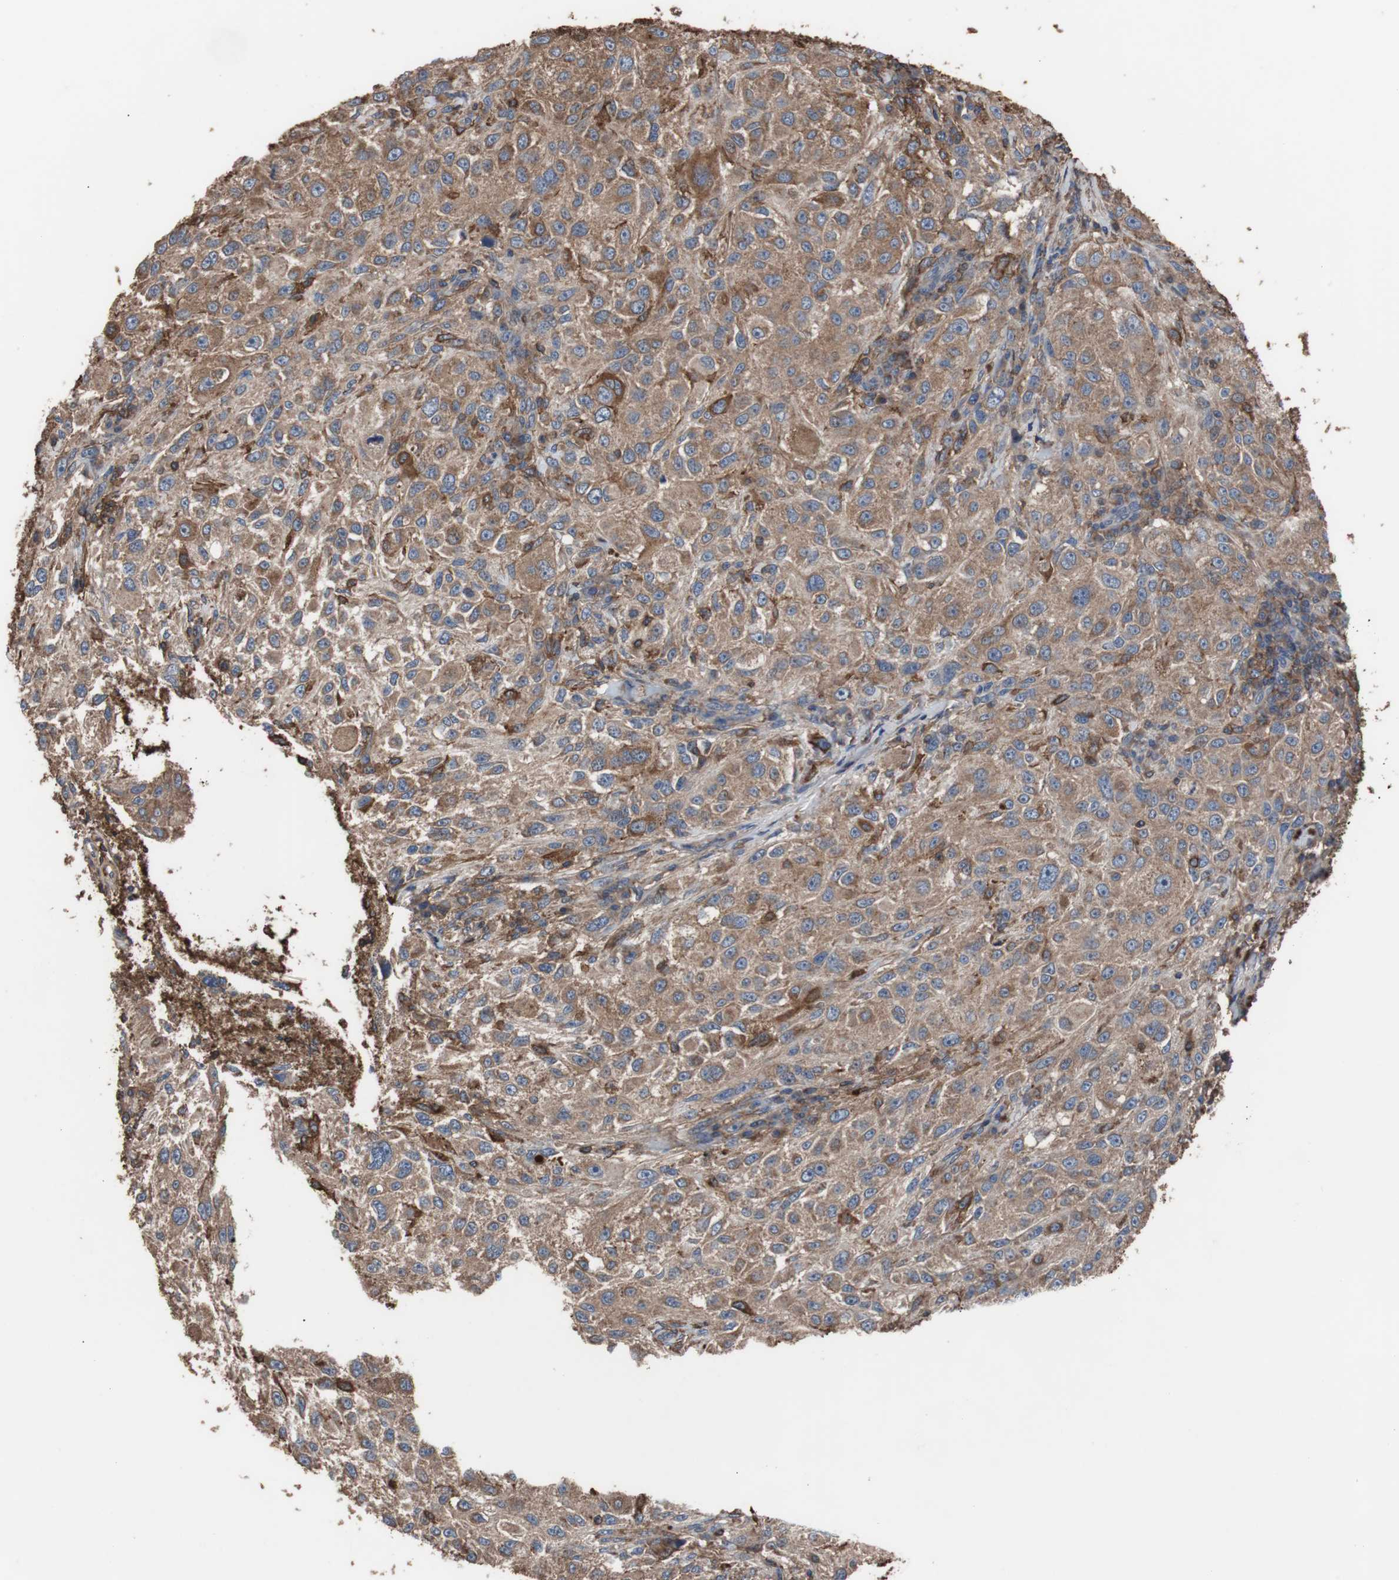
{"staining": {"intensity": "moderate", "quantity": ">75%", "location": "cytoplasmic/membranous"}, "tissue": "melanoma", "cell_type": "Tumor cells", "image_type": "cancer", "snomed": [{"axis": "morphology", "description": "Necrosis, NOS"}, {"axis": "morphology", "description": "Malignant melanoma, NOS"}, {"axis": "topography", "description": "Skin"}], "caption": "This is an image of immunohistochemistry staining of melanoma, which shows moderate expression in the cytoplasmic/membranous of tumor cells.", "gene": "COL6A2", "patient": {"sex": "female", "age": 87}}